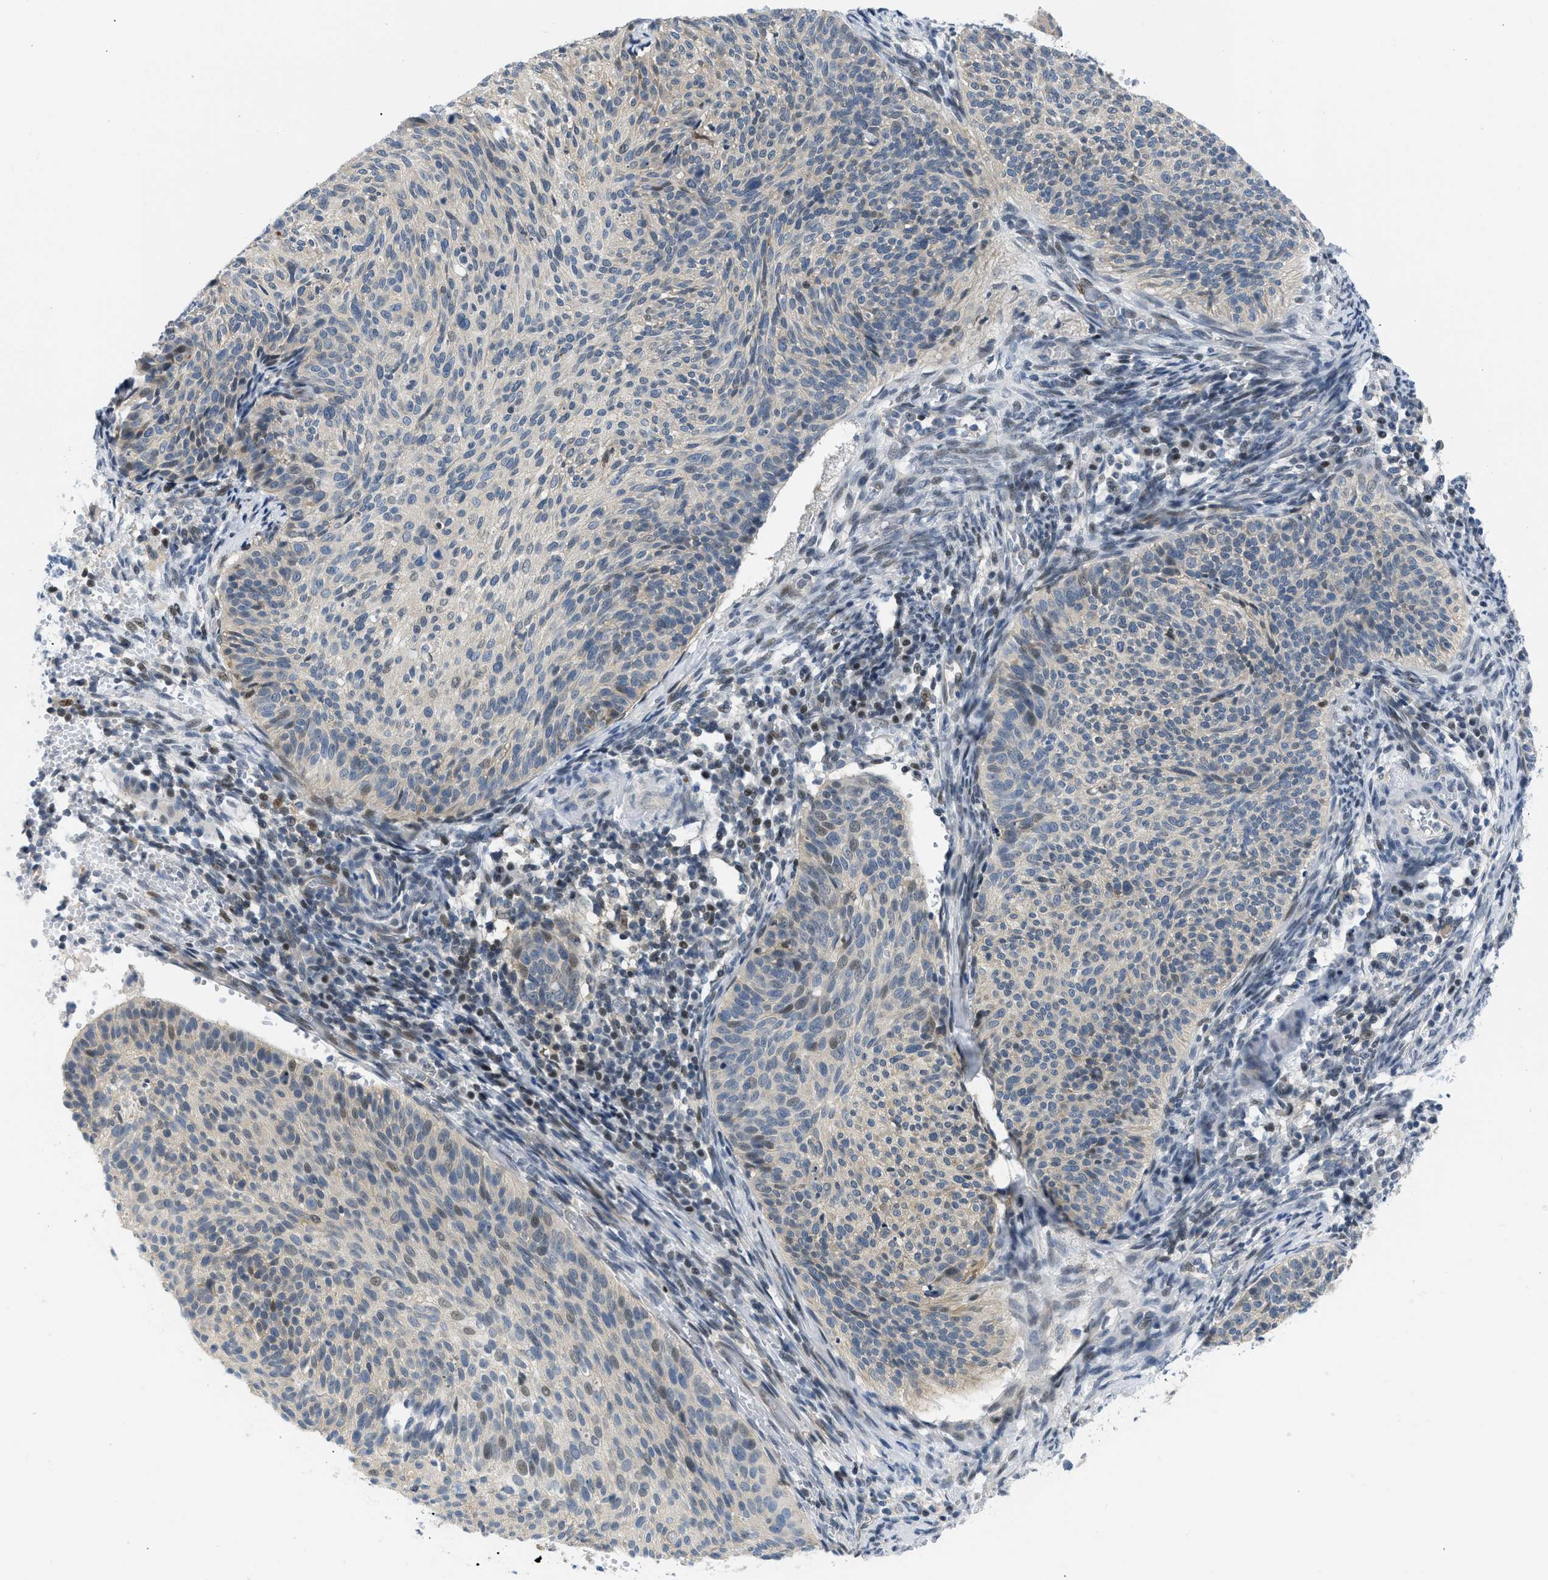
{"staining": {"intensity": "weak", "quantity": "25%-75%", "location": "nuclear"}, "tissue": "cervical cancer", "cell_type": "Tumor cells", "image_type": "cancer", "snomed": [{"axis": "morphology", "description": "Squamous cell carcinoma, NOS"}, {"axis": "topography", "description": "Cervix"}], "caption": "Squamous cell carcinoma (cervical) stained with a brown dye reveals weak nuclear positive staining in about 25%-75% of tumor cells.", "gene": "OLIG3", "patient": {"sex": "female", "age": 70}}